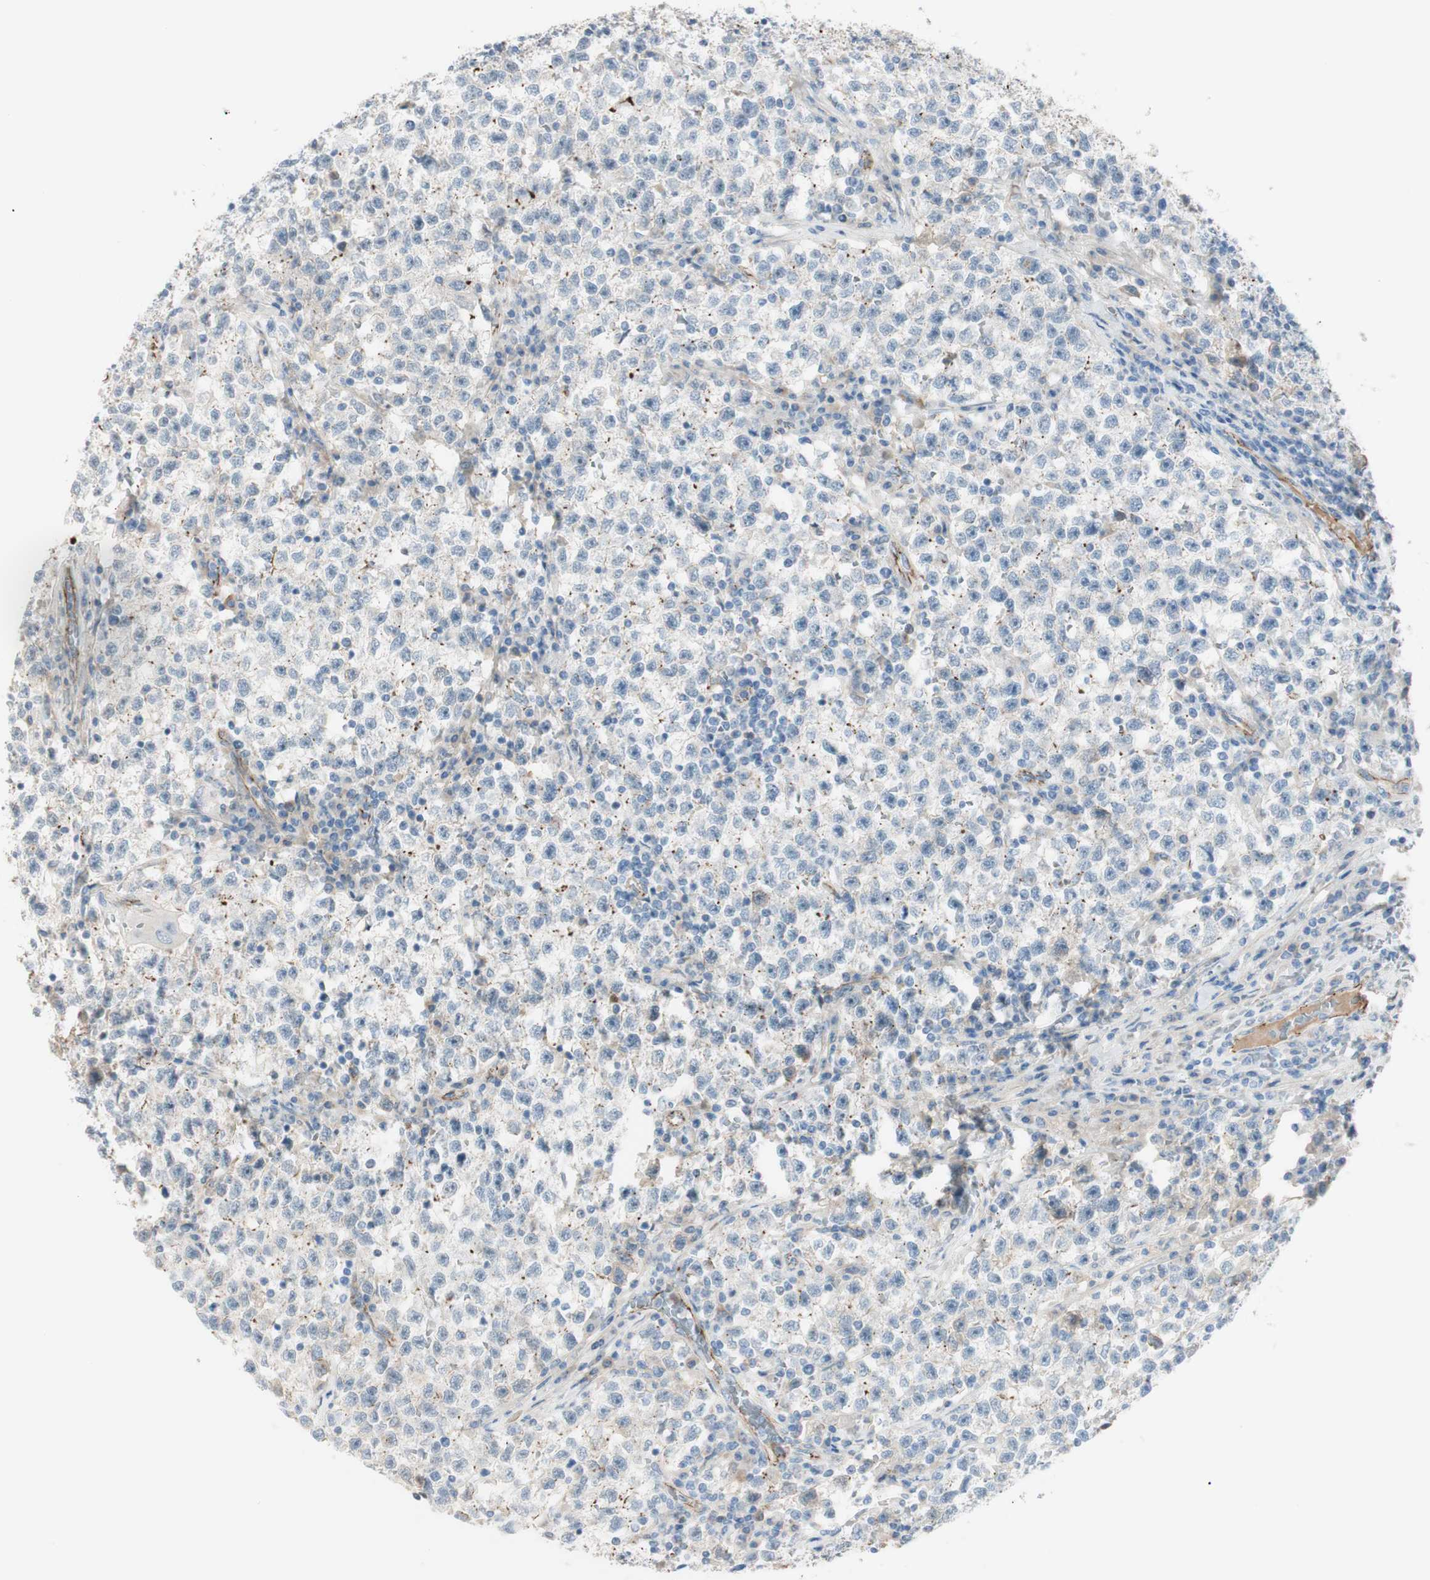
{"staining": {"intensity": "negative", "quantity": "none", "location": "none"}, "tissue": "testis cancer", "cell_type": "Tumor cells", "image_type": "cancer", "snomed": [{"axis": "morphology", "description": "Seminoma, NOS"}, {"axis": "topography", "description": "Testis"}], "caption": "Testis cancer (seminoma) stained for a protein using immunohistochemistry reveals no positivity tumor cells.", "gene": "TJP1", "patient": {"sex": "male", "age": 22}}